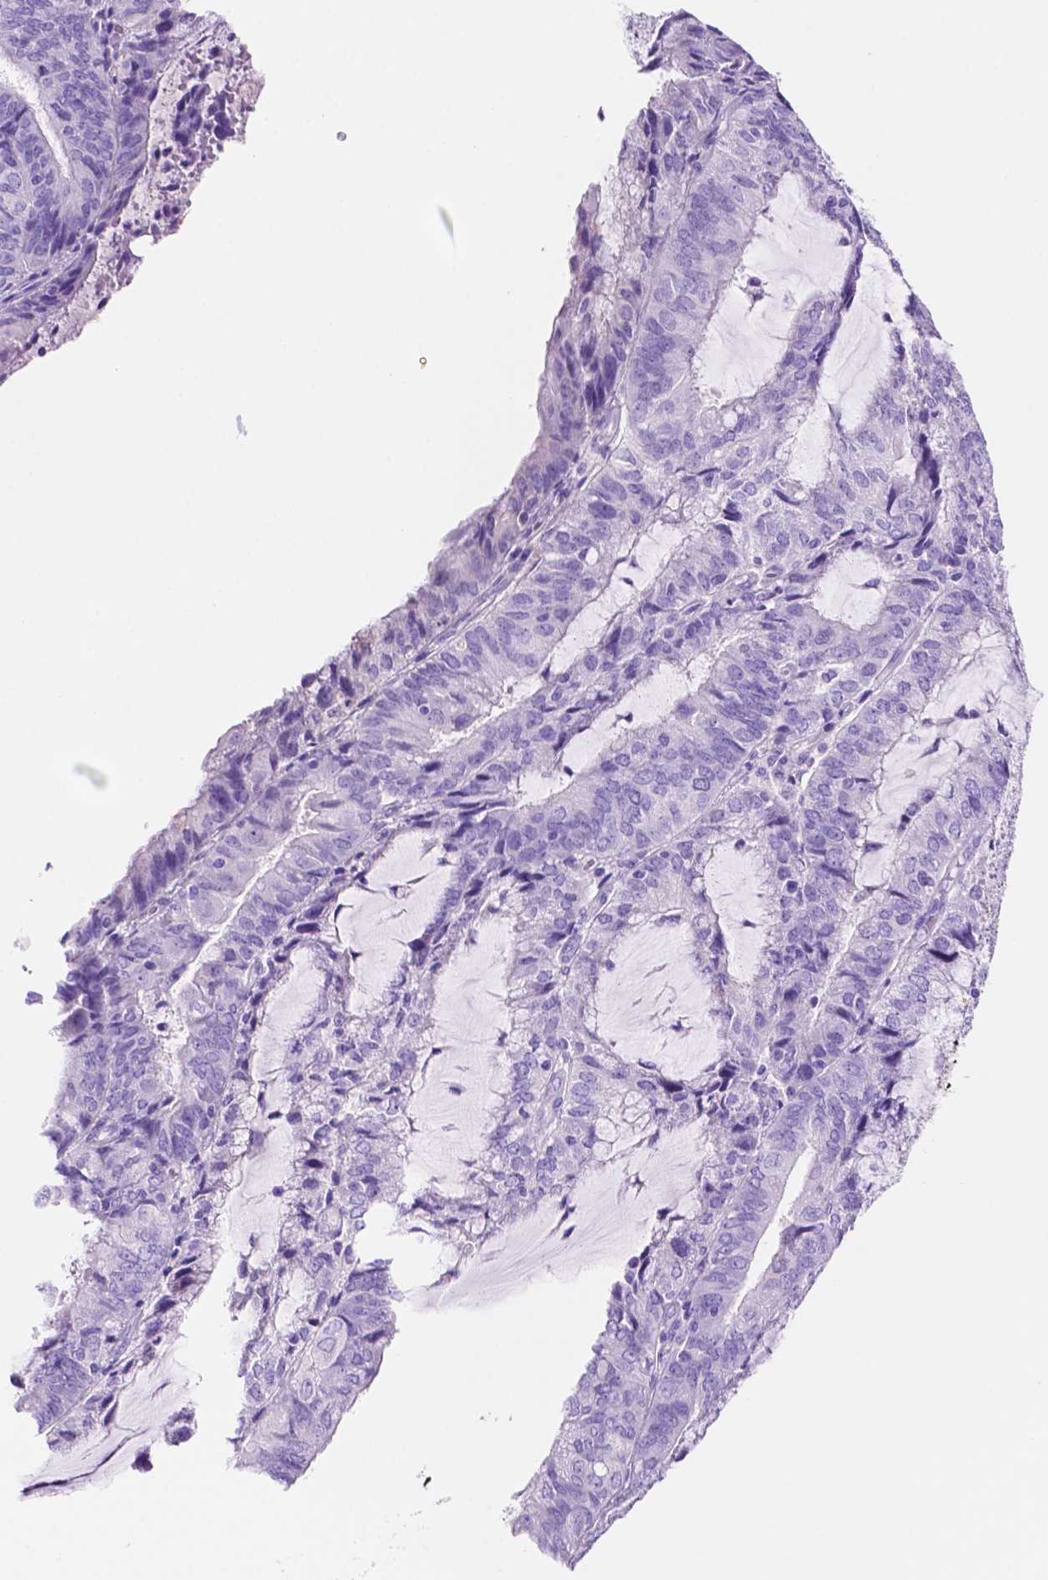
{"staining": {"intensity": "negative", "quantity": "none", "location": "none"}, "tissue": "endometrial cancer", "cell_type": "Tumor cells", "image_type": "cancer", "snomed": [{"axis": "morphology", "description": "Adenocarcinoma, NOS"}, {"axis": "topography", "description": "Endometrium"}], "caption": "There is no significant expression in tumor cells of endometrial cancer (adenocarcinoma).", "gene": "FOXB2", "patient": {"sex": "female", "age": 81}}